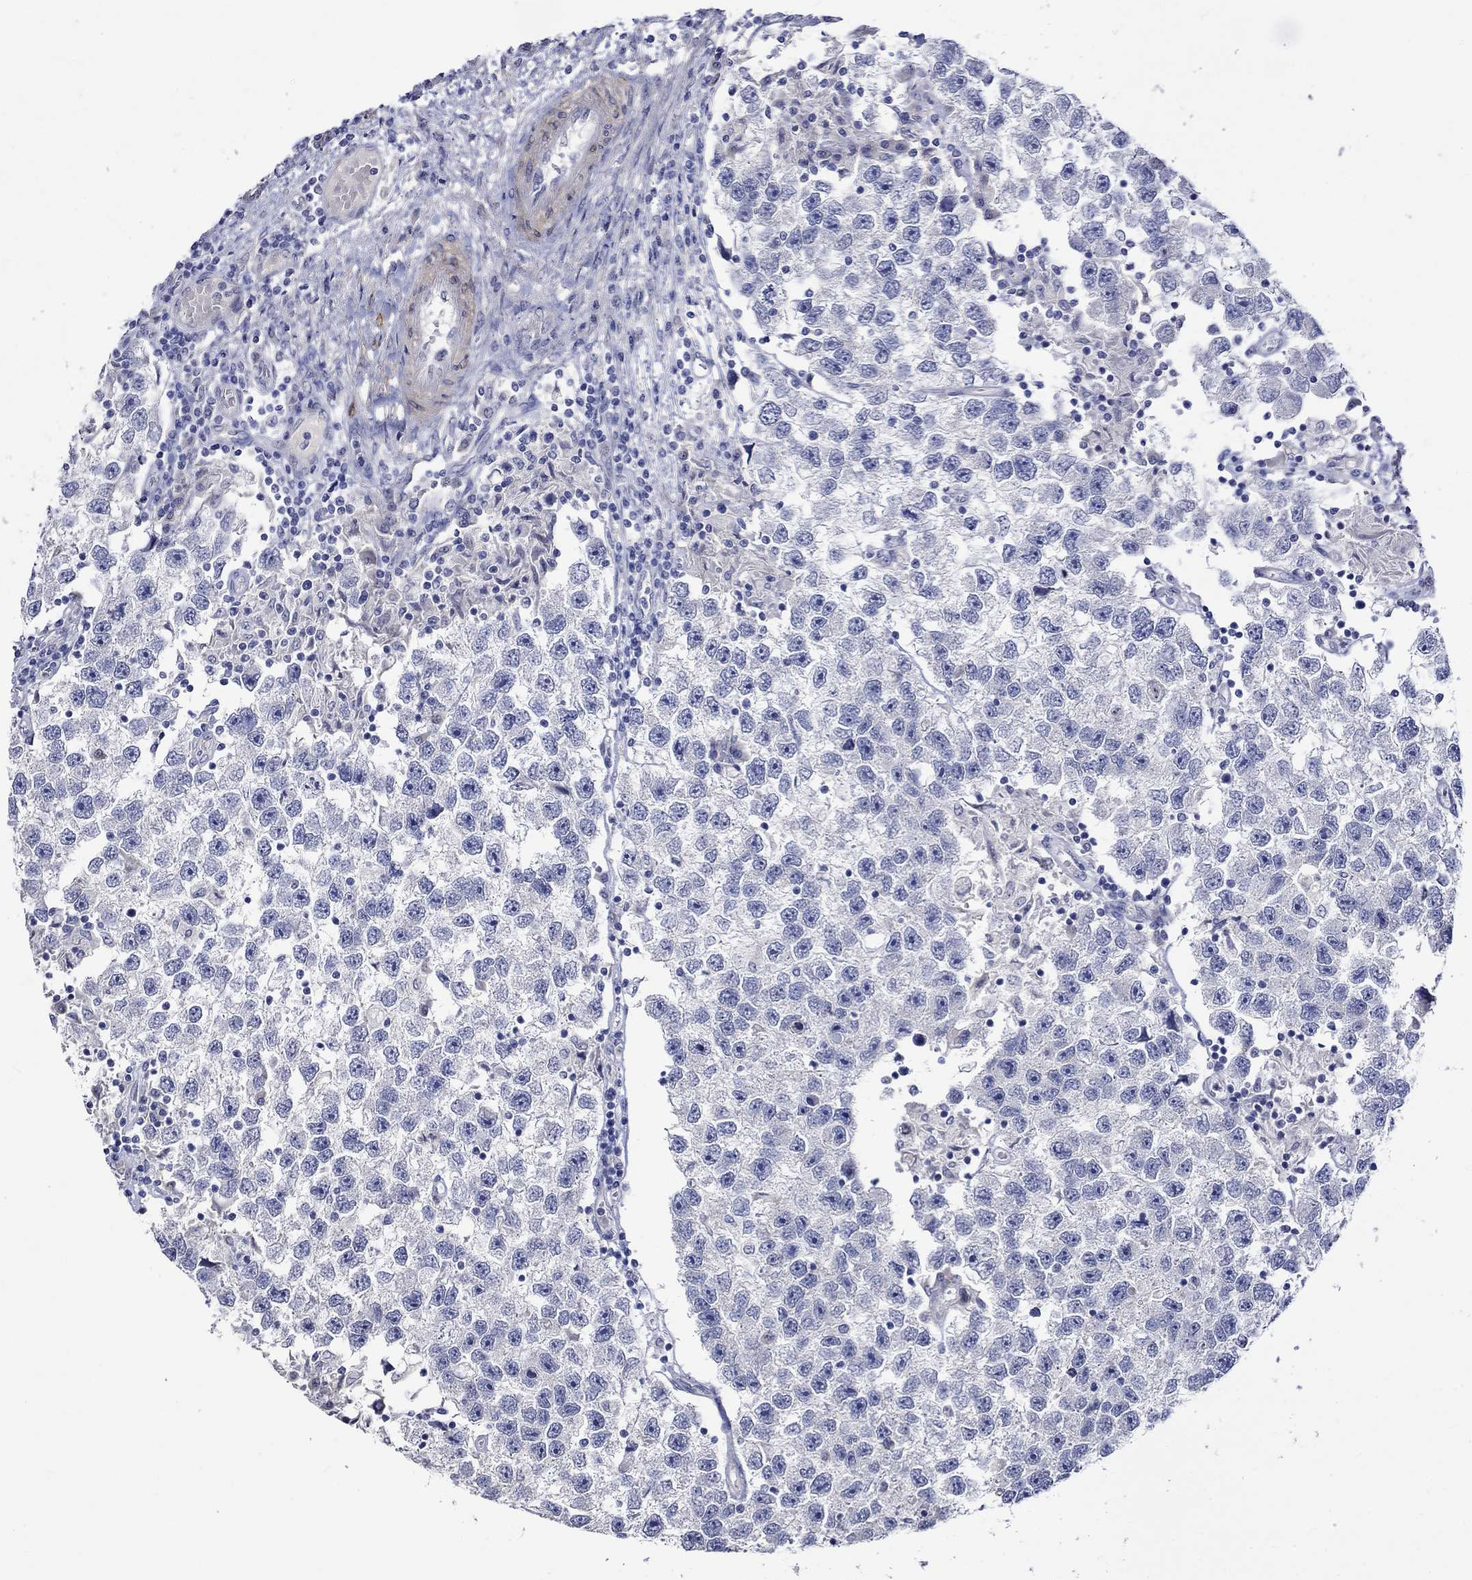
{"staining": {"intensity": "negative", "quantity": "none", "location": "none"}, "tissue": "testis cancer", "cell_type": "Tumor cells", "image_type": "cancer", "snomed": [{"axis": "morphology", "description": "Seminoma, NOS"}, {"axis": "topography", "description": "Testis"}], "caption": "An IHC image of seminoma (testis) is shown. There is no staining in tumor cells of seminoma (testis).", "gene": "CRYAB", "patient": {"sex": "male", "age": 26}}